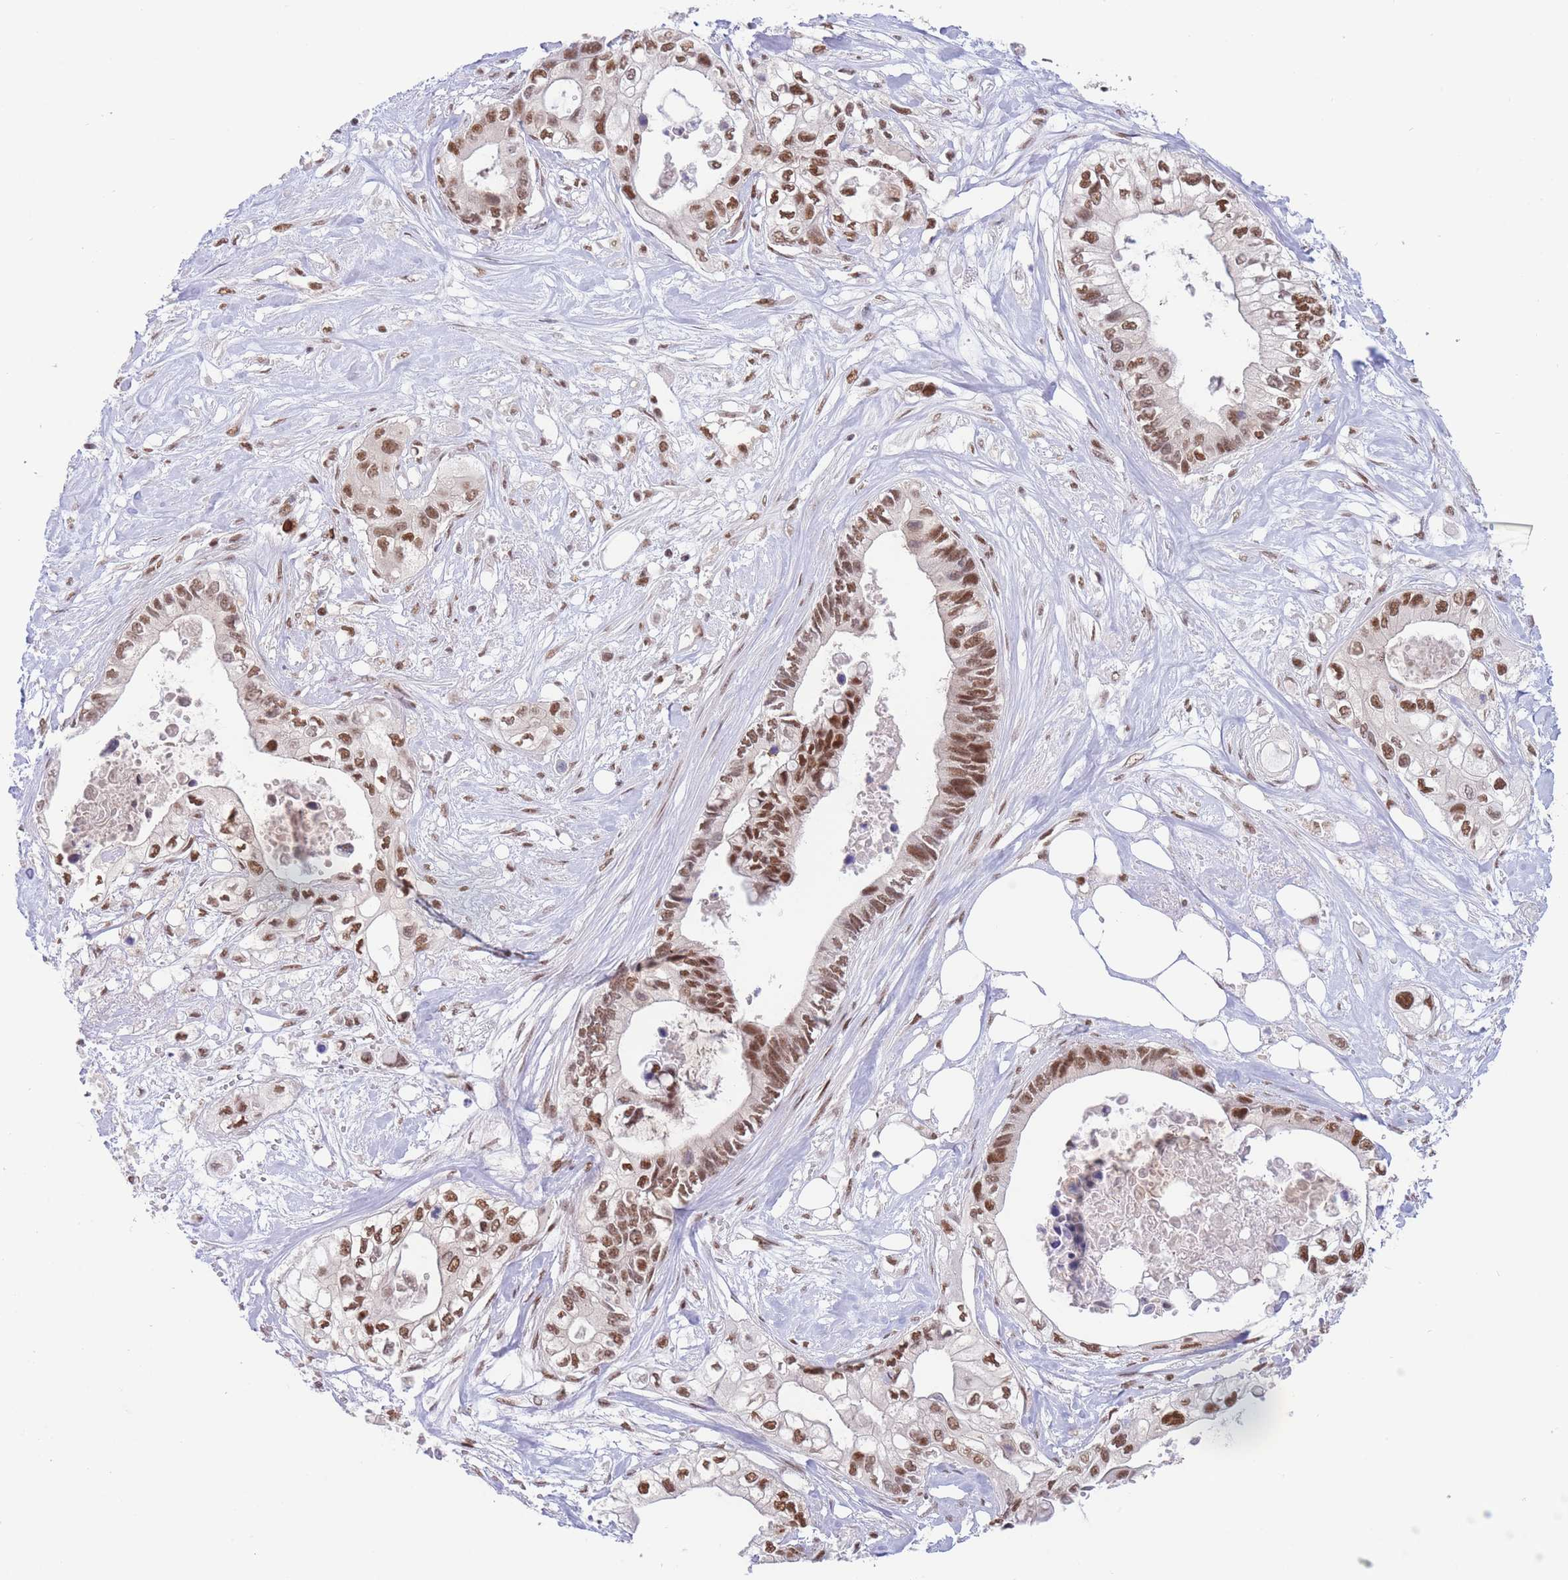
{"staining": {"intensity": "moderate", "quantity": ">75%", "location": "nuclear"}, "tissue": "pancreatic cancer", "cell_type": "Tumor cells", "image_type": "cancer", "snomed": [{"axis": "morphology", "description": "Adenocarcinoma, NOS"}, {"axis": "topography", "description": "Pancreas"}], "caption": "A histopathology image of pancreatic adenocarcinoma stained for a protein exhibits moderate nuclear brown staining in tumor cells.", "gene": "SMAD9", "patient": {"sex": "female", "age": 63}}